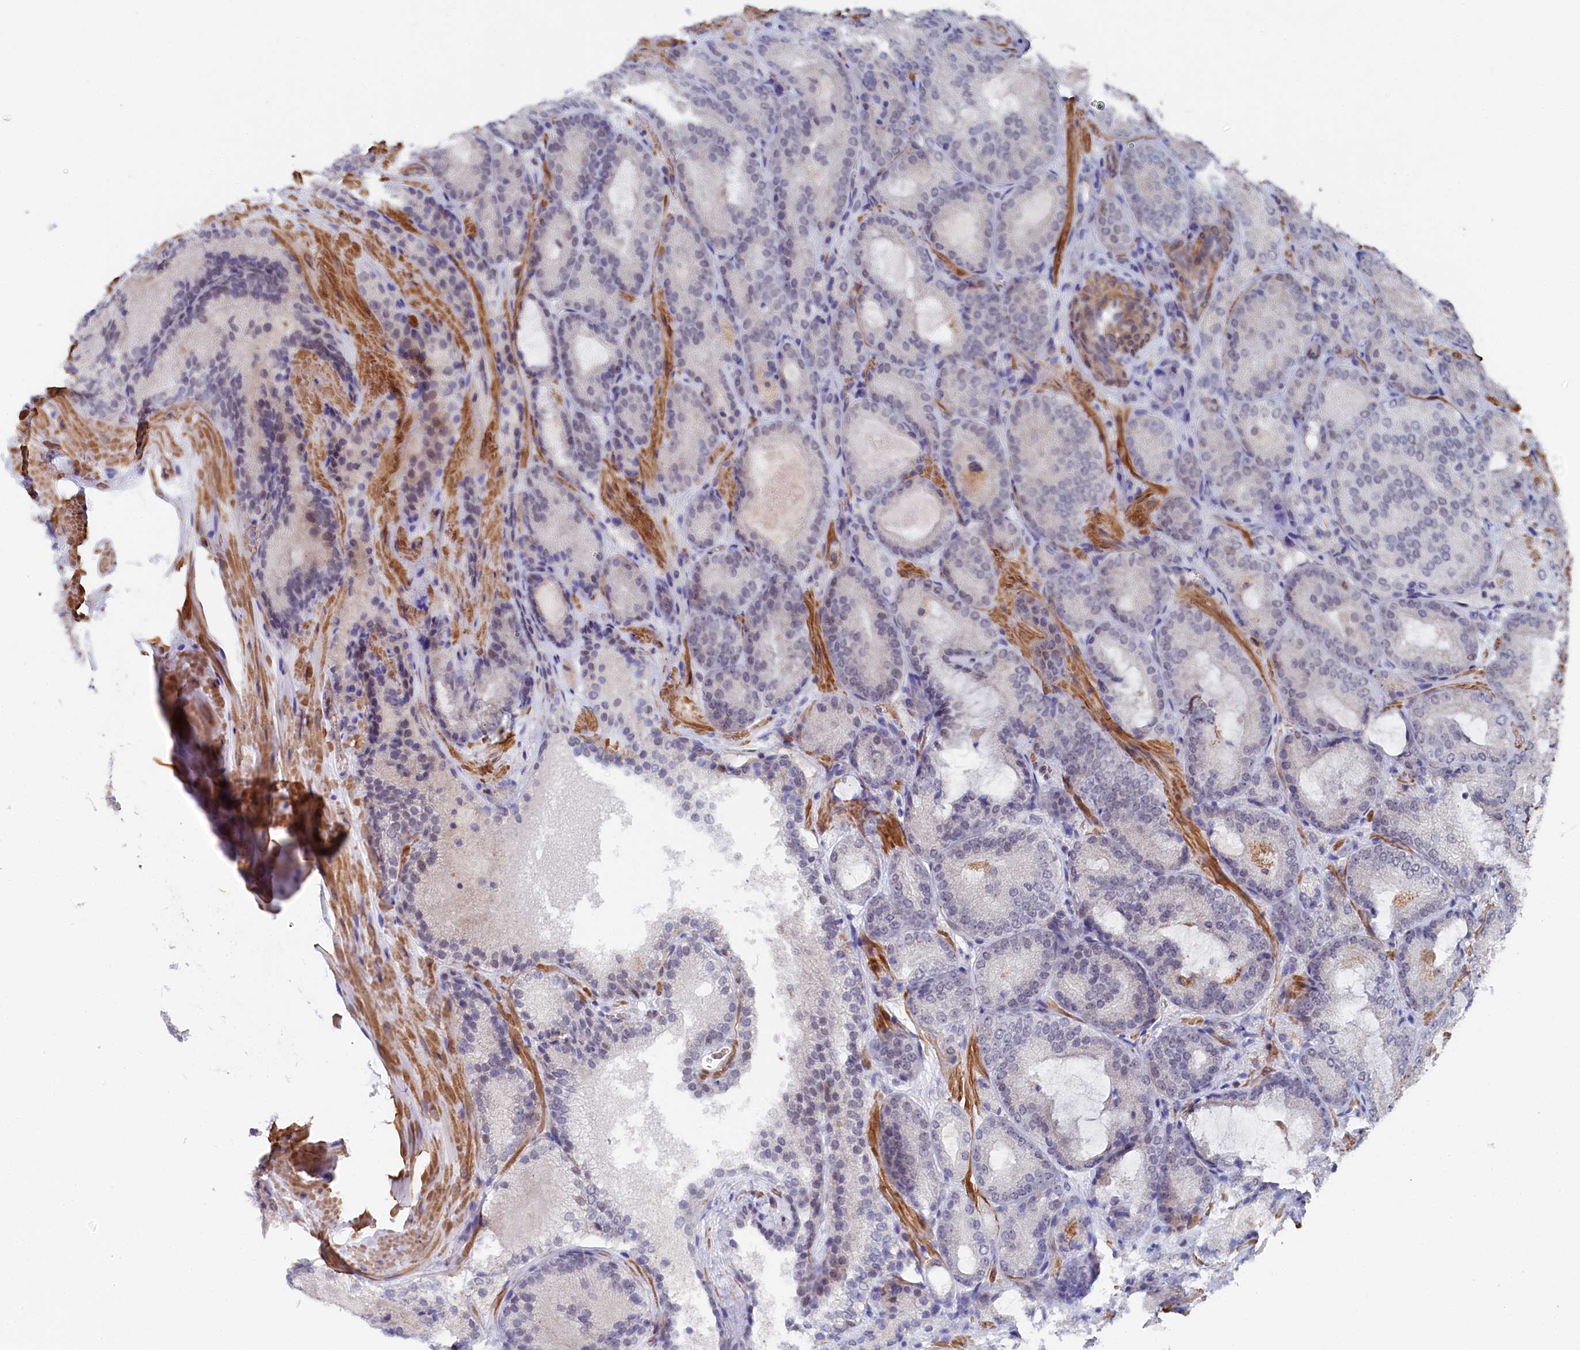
{"staining": {"intensity": "negative", "quantity": "none", "location": "none"}, "tissue": "prostate cancer", "cell_type": "Tumor cells", "image_type": "cancer", "snomed": [{"axis": "morphology", "description": "Adenocarcinoma, Low grade"}, {"axis": "topography", "description": "Prostate"}], "caption": "The image displays no significant positivity in tumor cells of prostate cancer. (DAB (3,3'-diaminobenzidine) immunohistochemistry (IHC) with hematoxylin counter stain).", "gene": "TIGD4", "patient": {"sex": "male", "age": 74}}